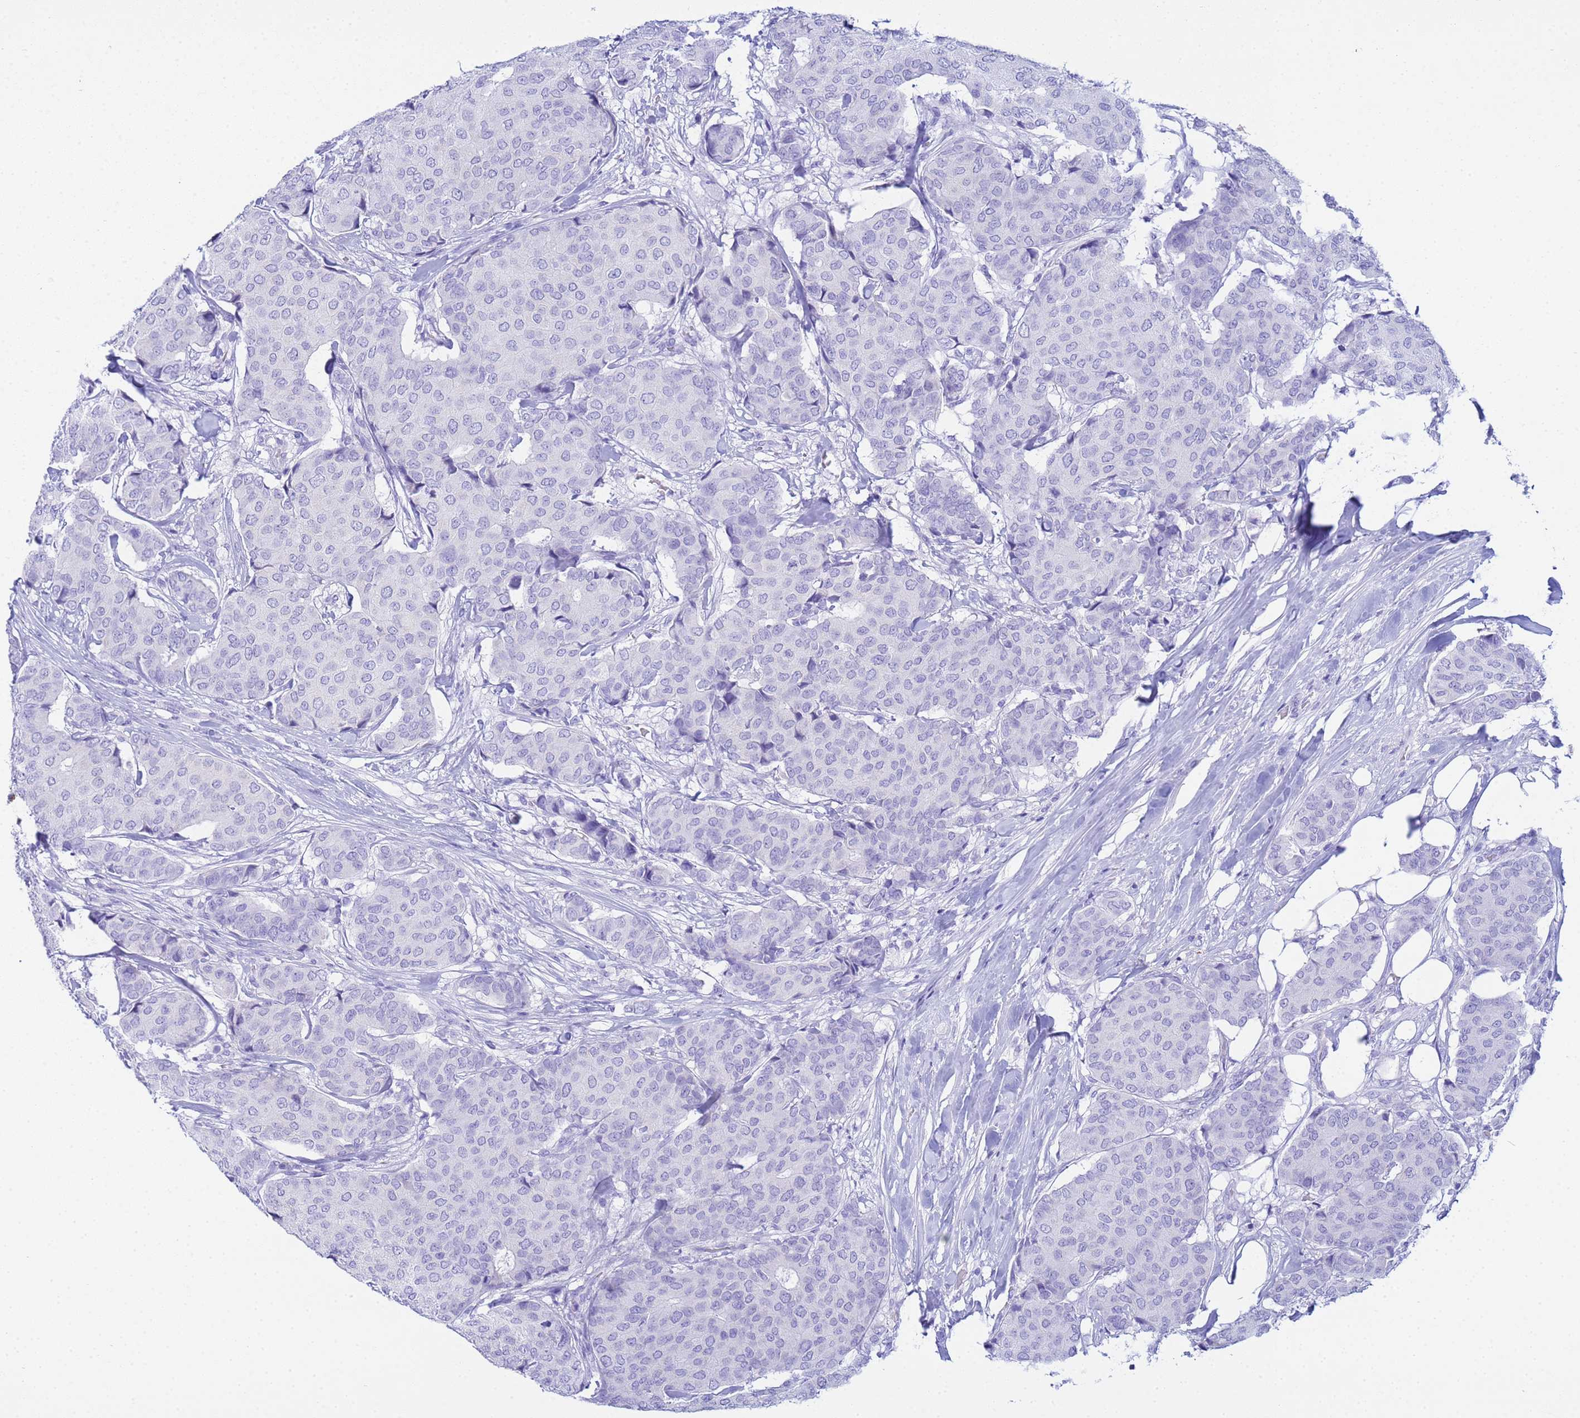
{"staining": {"intensity": "negative", "quantity": "none", "location": "none"}, "tissue": "breast cancer", "cell_type": "Tumor cells", "image_type": "cancer", "snomed": [{"axis": "morphology", "description": "Duct carcinoma"}, {"axis": "topography", "description": "Breast"}], "caption": "Tumor cells are negative for protein expression in human invasive ductal carcinoma (breast).", "gene": "AQP12A", "patient": {"sex": "female", "age": 75}}